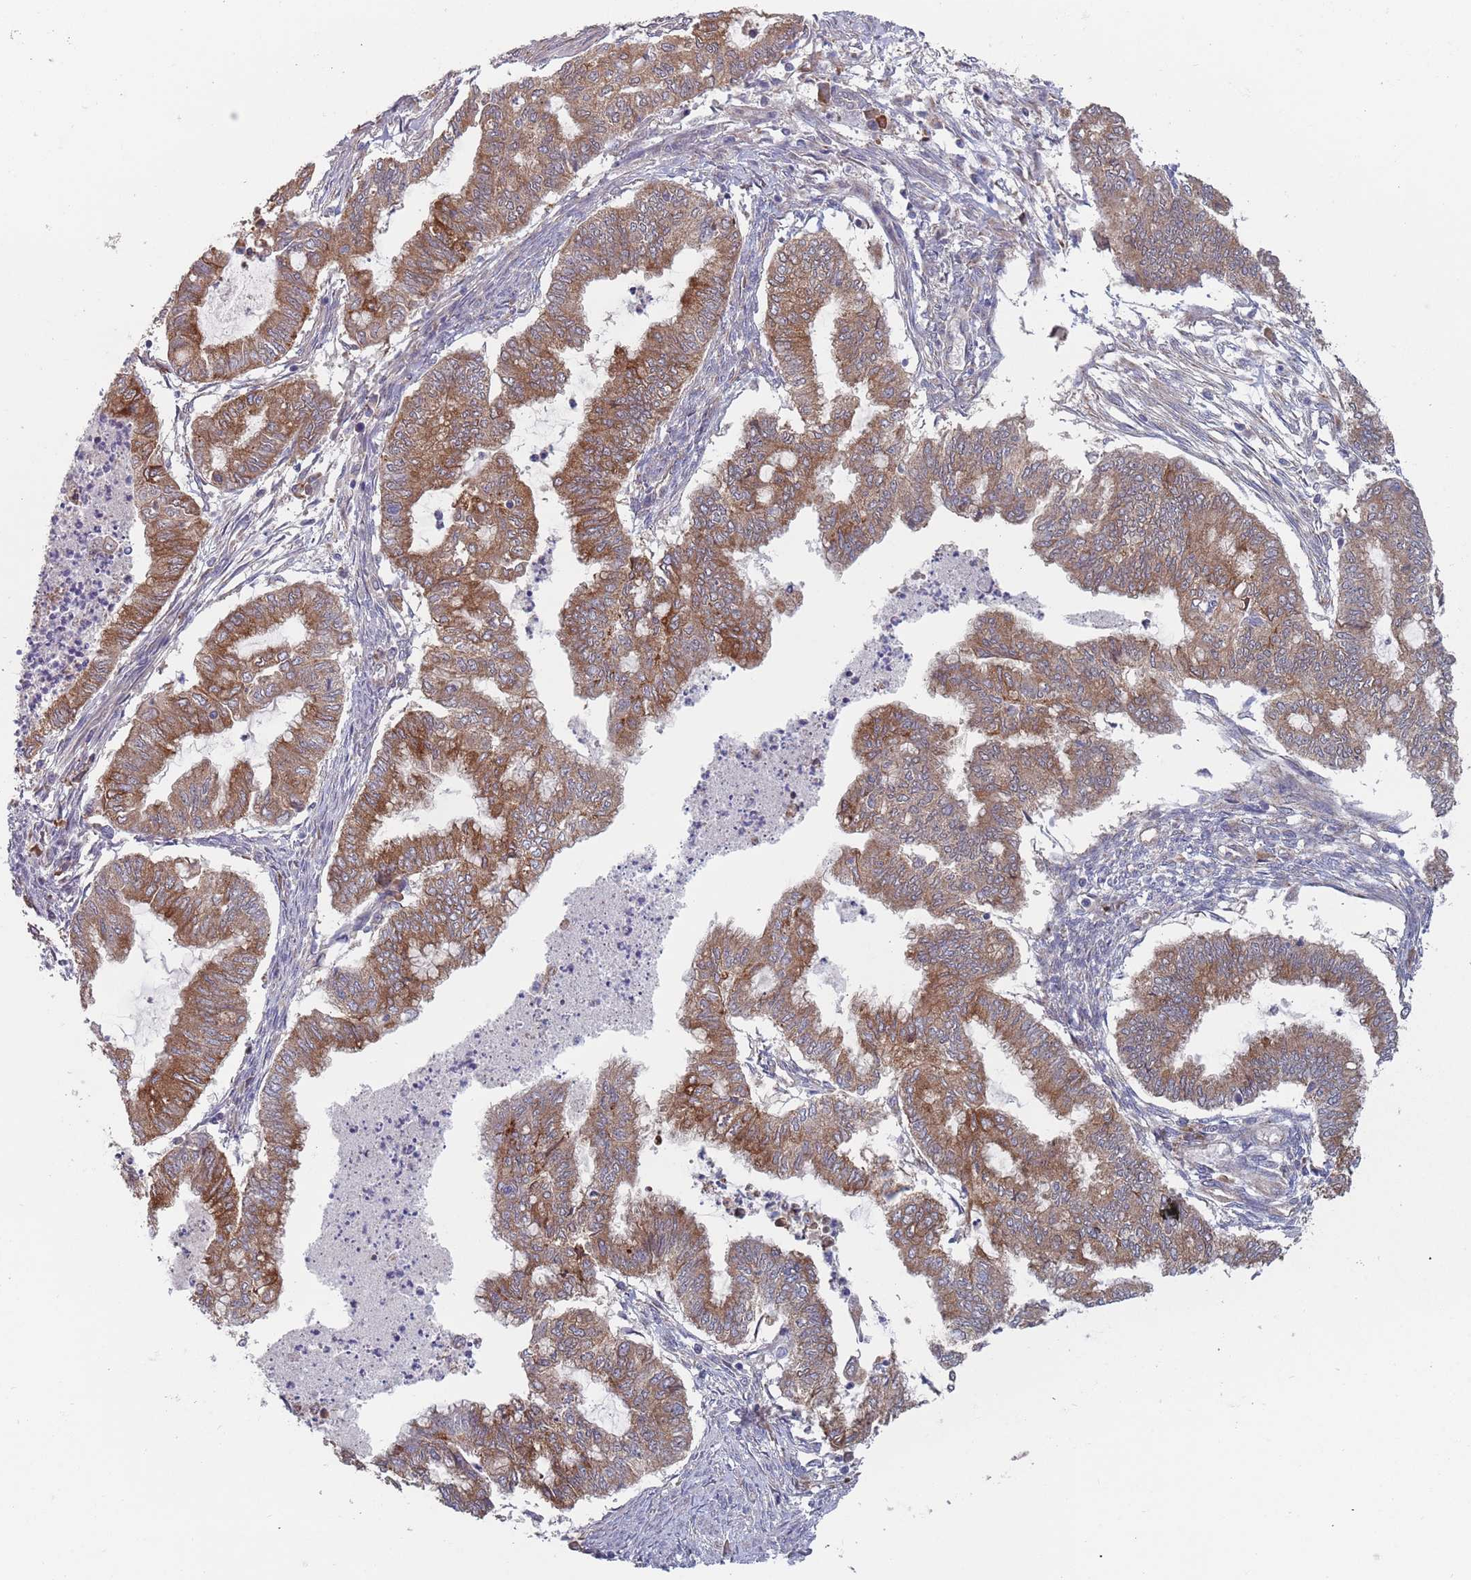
{"staining": {"intensity": "moderate", "quantity": ">75%", "location": "cytoplasmic/membranous"}, "tissue": "endometrial cancer", "cell_type": "Tumor cells", "image_type": "cancer", "snomed": [{"axis": "morphology", "description": "Adenocarcinoma, NOS"}, {"axis": "topography", "description": "Endometrium"}], "caption": "Adenocarcinoma (endometrial) tissue displays moderate cytoplasmic/membranous staining in approximately >75% of tumor cells, visualized by immunohistochemistry. (DAB IHC with brightfield microscopy, high magnification).", "gene": "ZNF140", "patient": {"sex": "female", "age": 79}}